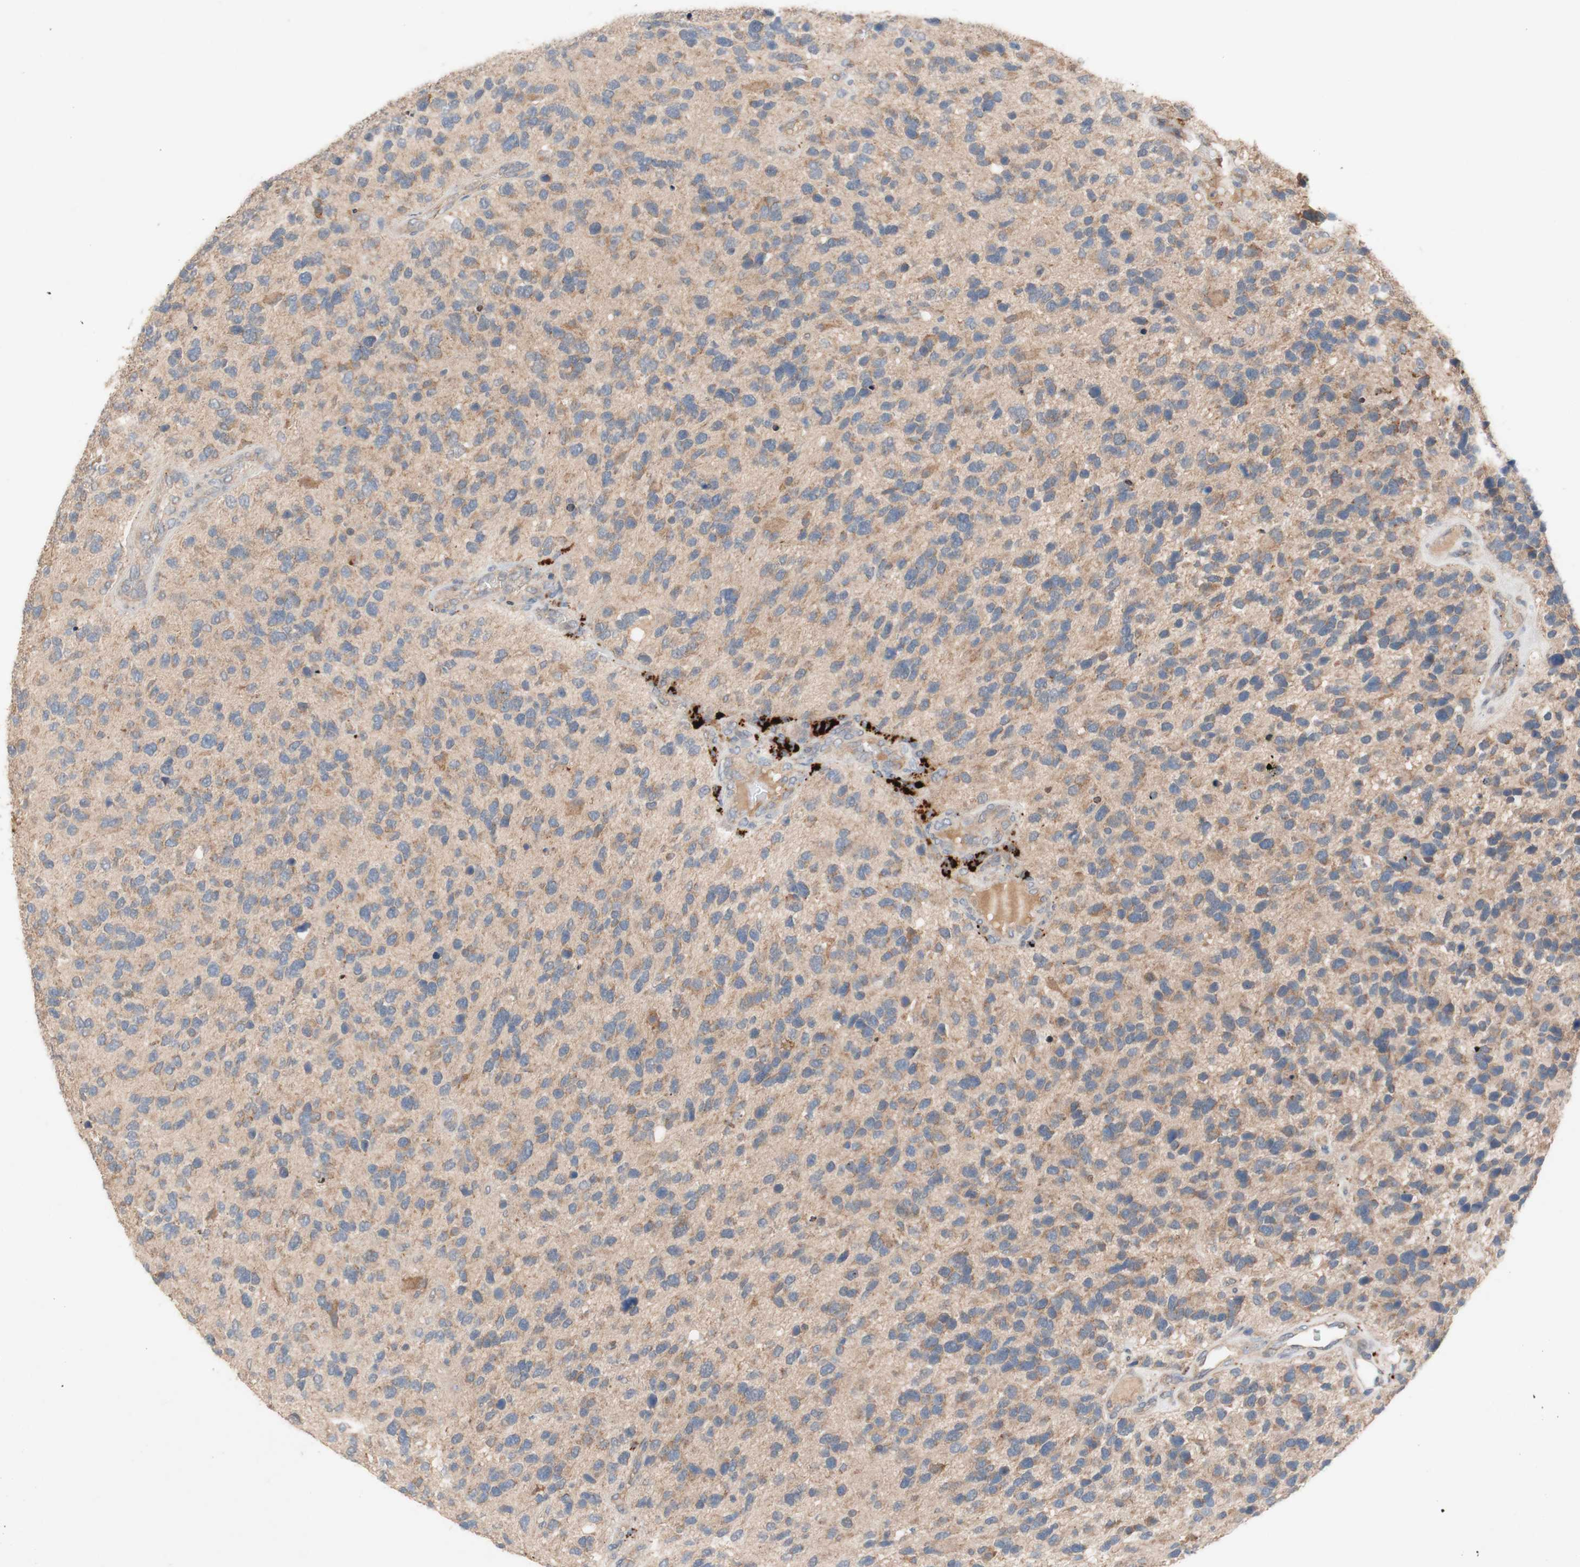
{"staining": {"intensity": "moderate", "quantity": "25%-75%", "location": "cytoplasmic/membranous"}, "tissue": "glioma", "cell_type": "Tumor cells", "image_type": "cancer", "snomed": [{"axis": "morphology", "description": "Glioma, malignant, High grade"}, {"axis": "topography", "description": "Brain"}], "caption": "Moderate cytoplasmic/membranous expression is seen in approximately 25%-75% of tumor cells in malignant high-grade glioma.", "gene": "PEX2", "patient": {"sex": "female", "age": 58}}